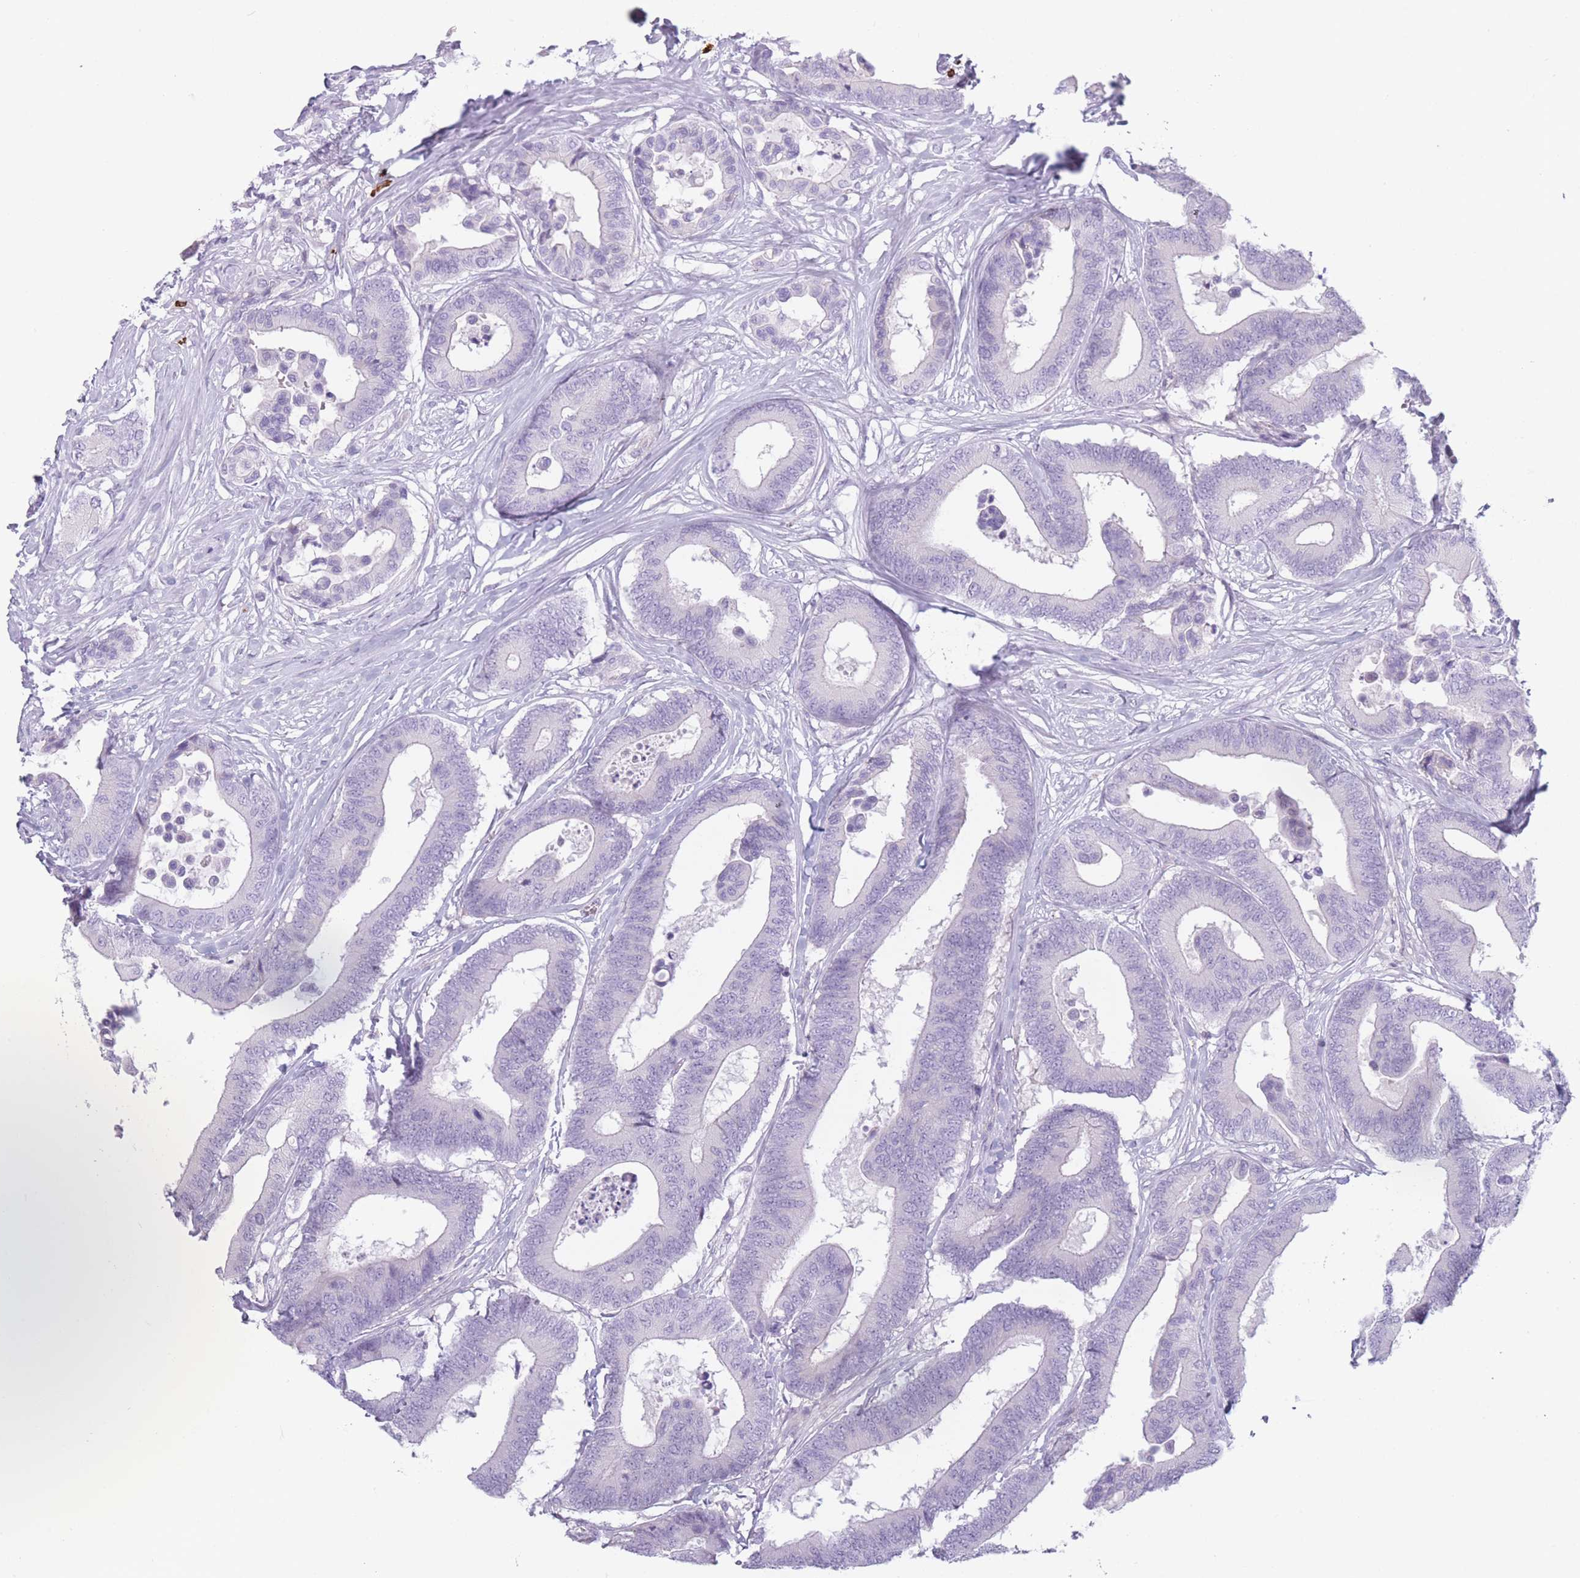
{"staining": {"intensity": "negative", "quantity": "none", "location": "none"}, "tissue": "colorectal cancer", "cell_type": "Tumor cells", "image_type": "cancer", "snomed": [{"axis": "morphology", "description": "Normal tissue, NOS"}, {"axis": "morphology", "description": "Adenocarcinoma, NOS"}, {"axis": "topography", "description": "Colon"}], "caption": "Photomicrograph shows no significant protein staining in tumor cells of colorectal cancer (adenocarcinoma).", "gene": "PLEKHG2", "patient": {"sex": "male", "age": 82}}